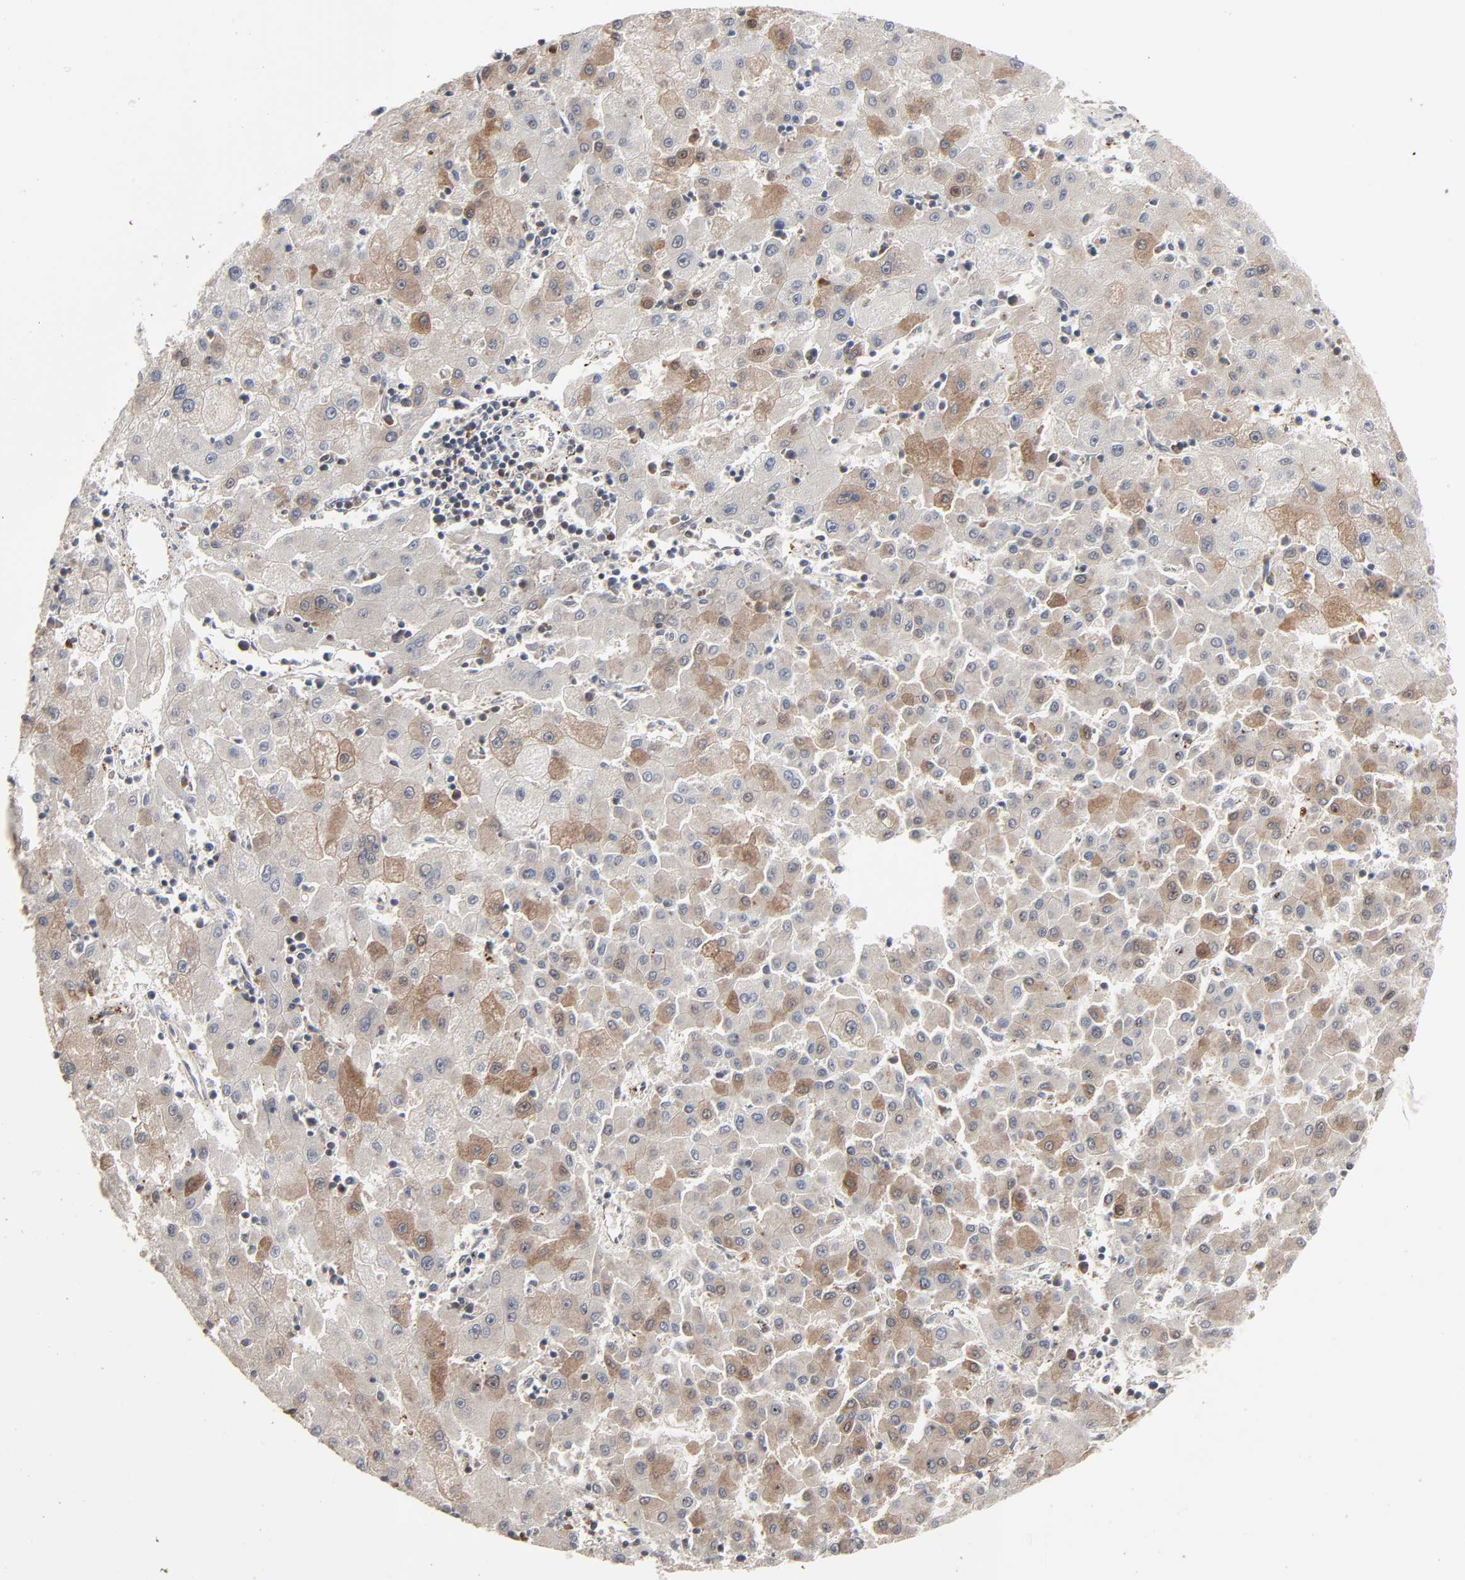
{"staining": {"intensity": "weak", "quantity": "25%-75%", "location": "cytoplasmic/membranous"}, "tissue": "liver cancer", "cell_type": "Tumor cells", "image_type": "cancer", "snomed": [{"axis": "morphology", "description": "Carcinoma, Hepatocellular, NOS"}, {"axis": "topography", "description": "Liver"}], "caption": "Human liver hepatocellular carcinoma stained for a protein (brown) demonstrates weak cytoplasmic/membranous positive positivity in approximately 25%-75% of tumor cells.", "gene": "ZNF419", "patient": {"sex": "male", "age": 72}}